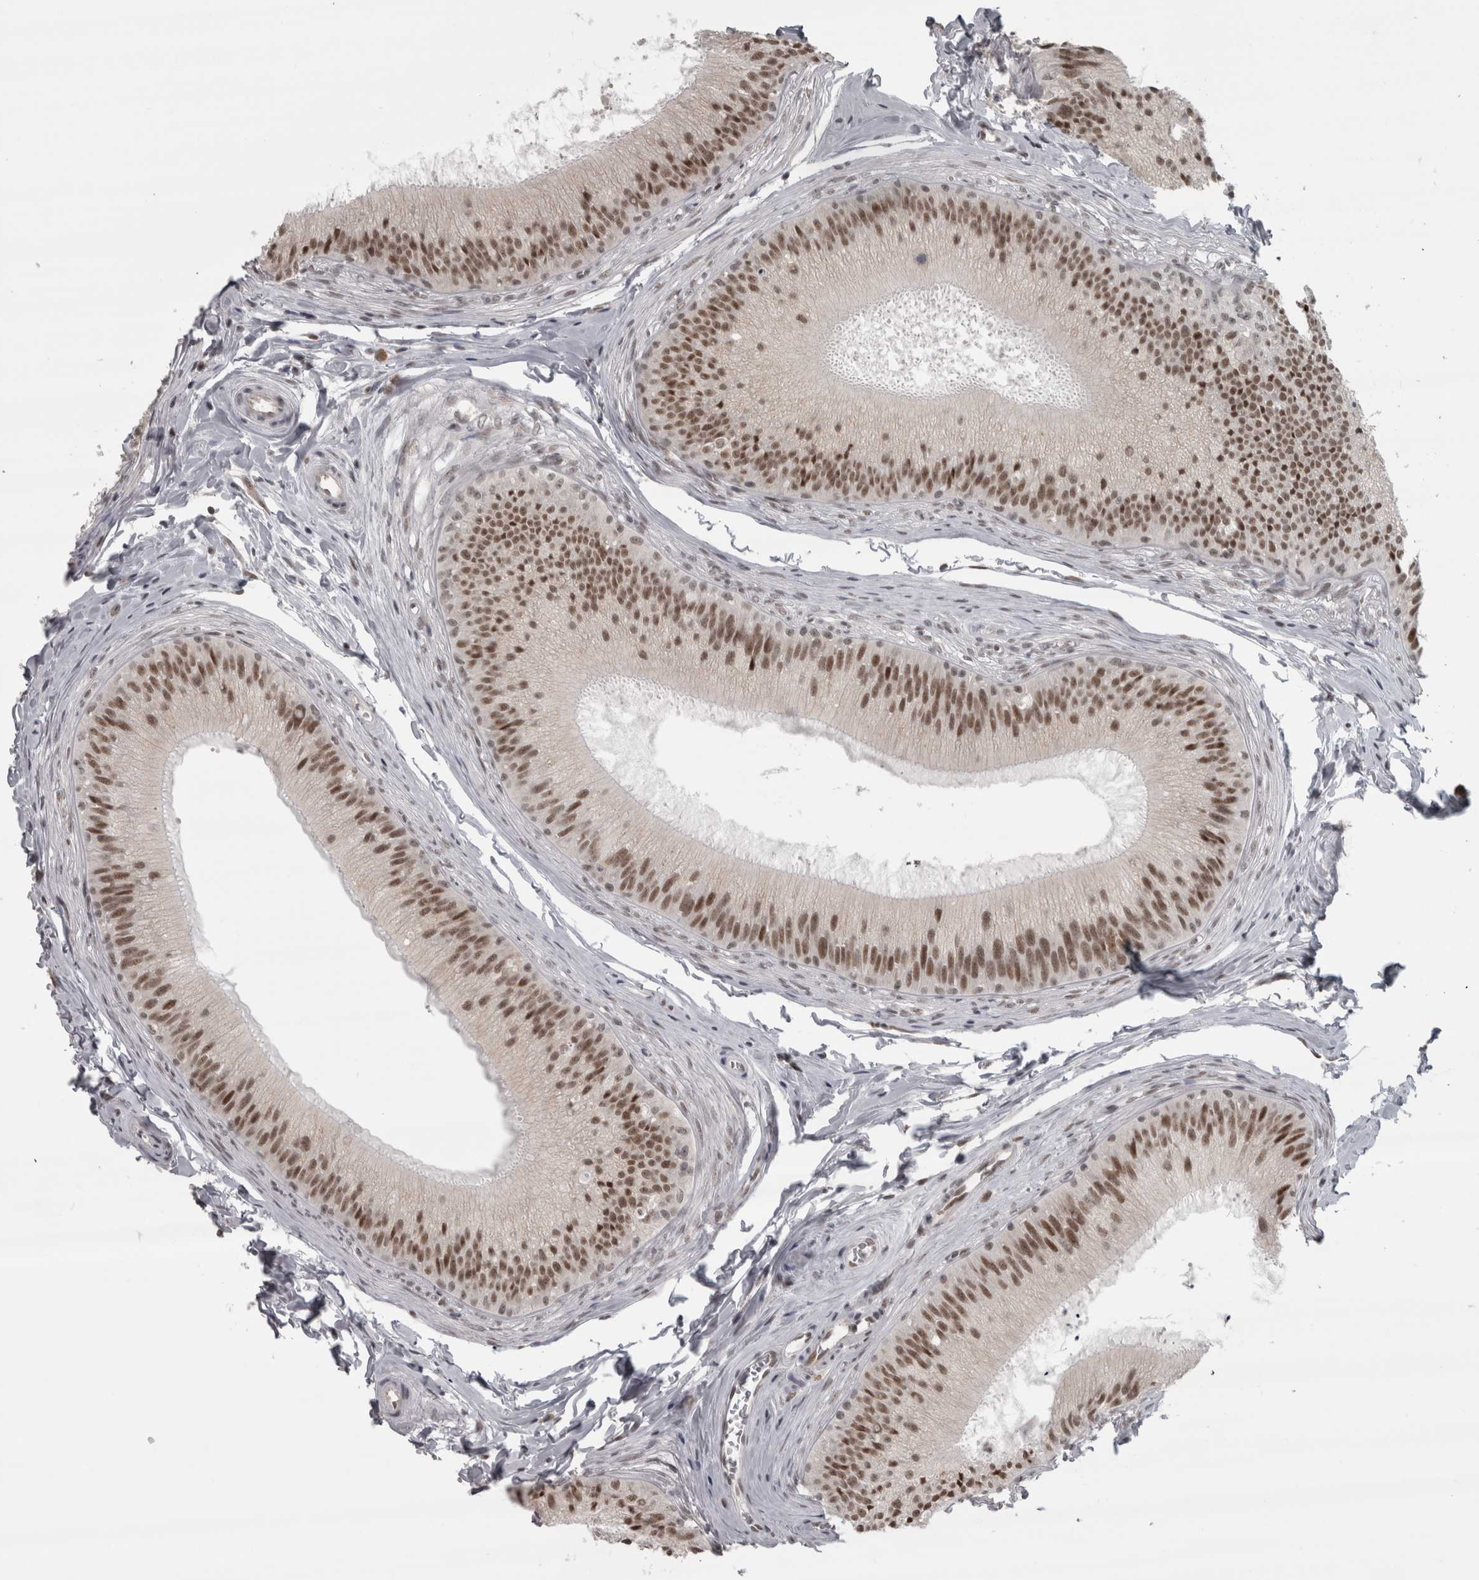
{"staining": {"intensity": "moderate", "quantity": ">75%", "location": "cytoplasmic/membranous,nuclear"}, "tissue": "epididymis", "cell_type": "Glandular cells", "image_type": "normal", "snomed": [{"axis": "morphology", "description": "Normal tissue, NOS"}, {"axis": "topography", "description": "Epididymis"}], "caption": "Epididymis stained for a protein exhibits moderate cytoplasmic/membranous,nuclear positivity in glandular cells. The staining is performed using DAB brown chromogen to label protein expression. The nuclei are counter-stained blue using hematoxylin.", "gene": "MICU3", "patient": {"sex": "male", "age": 31}}